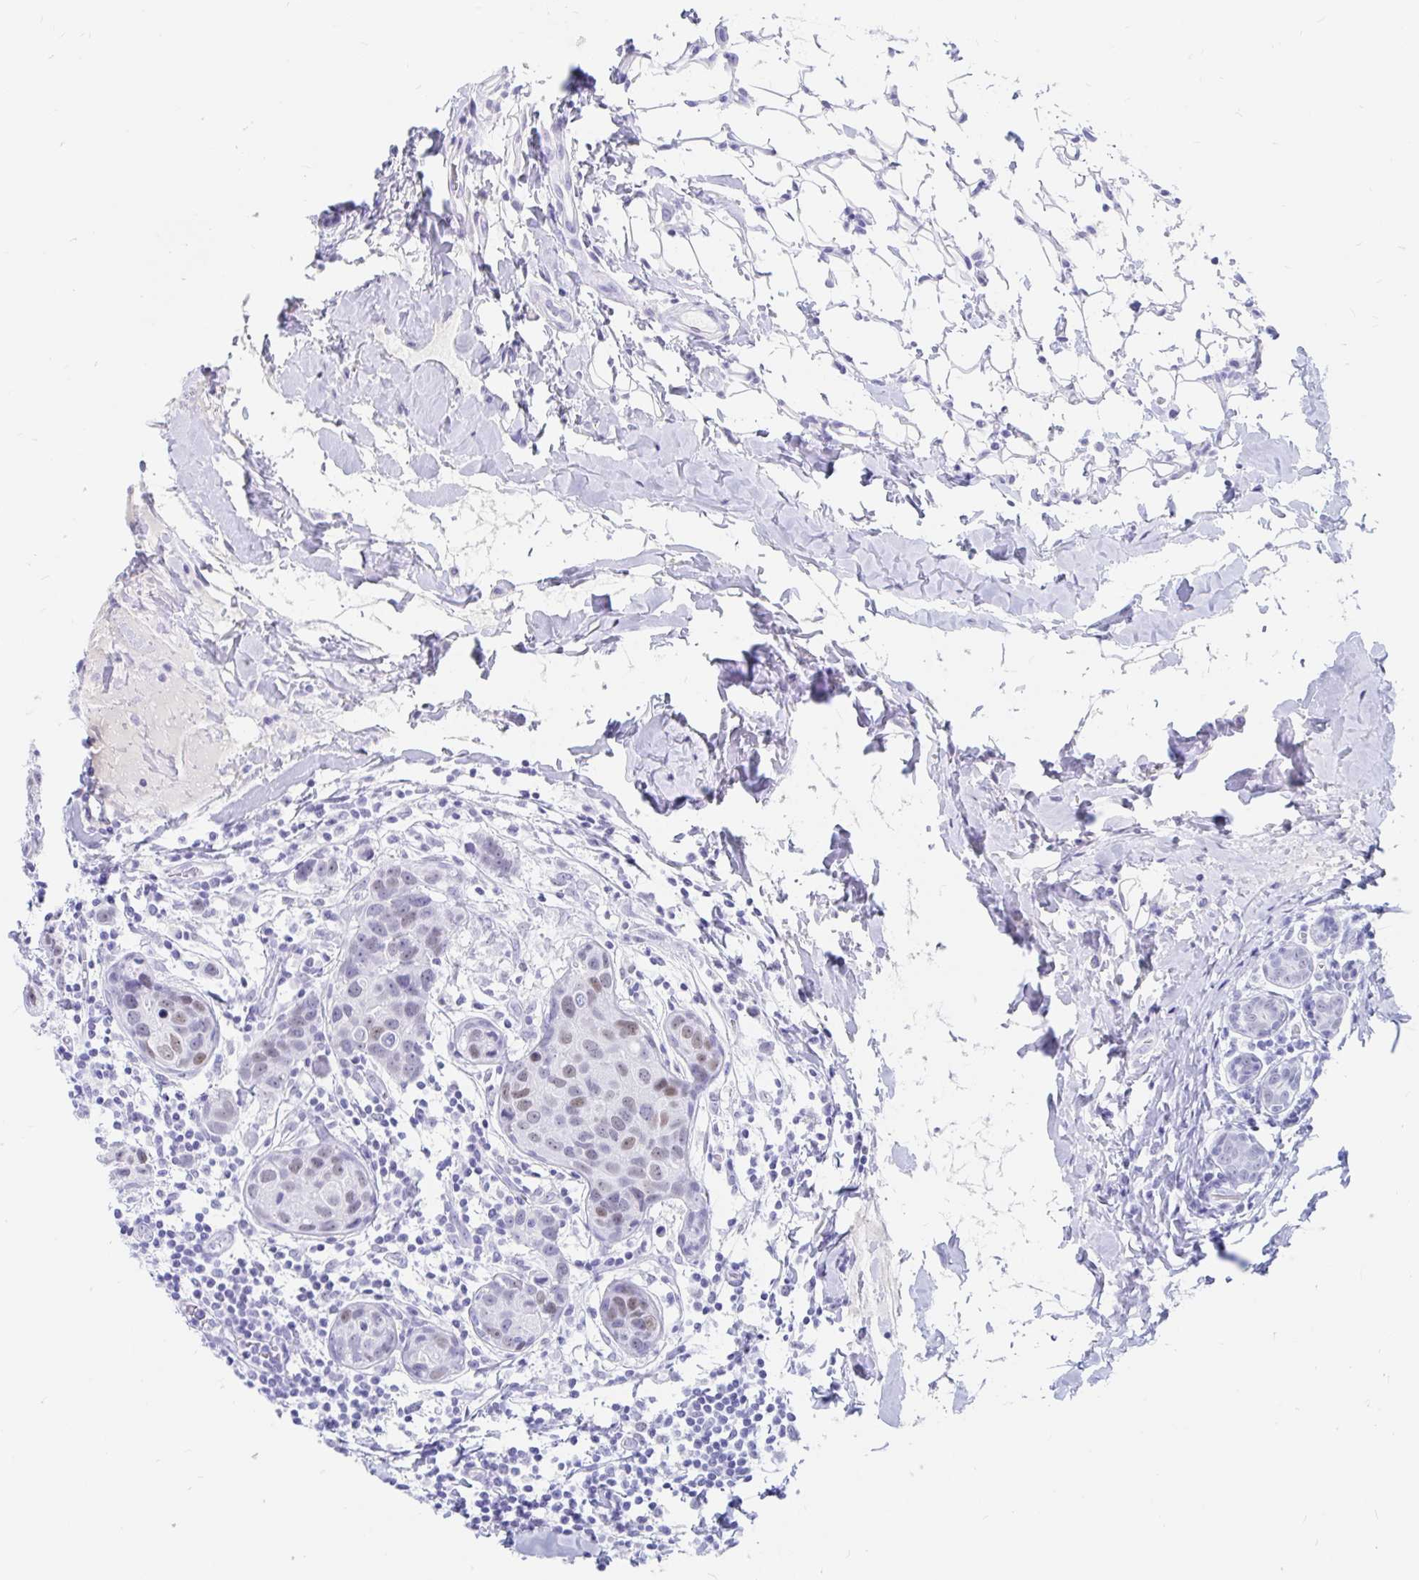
{"staining": {"intensity": "weak", "quantity": "25%-75%", "location": "nuclear"}, "tissue": "breast cancer", "cell_type": "Tumor cells", "image_type": "cancer", "snomed": [{"axis": "morphology", "description": "Duct carcinoma"}, {"axis": "topography", "description": "Breast"}], "caption": "Breast intraductal carcinoma stained for a protein demonstrates weak nuclear positivity in tumor cells.", "gene": "OR6T1", "patient": {"sex": "female", "age": 24}}